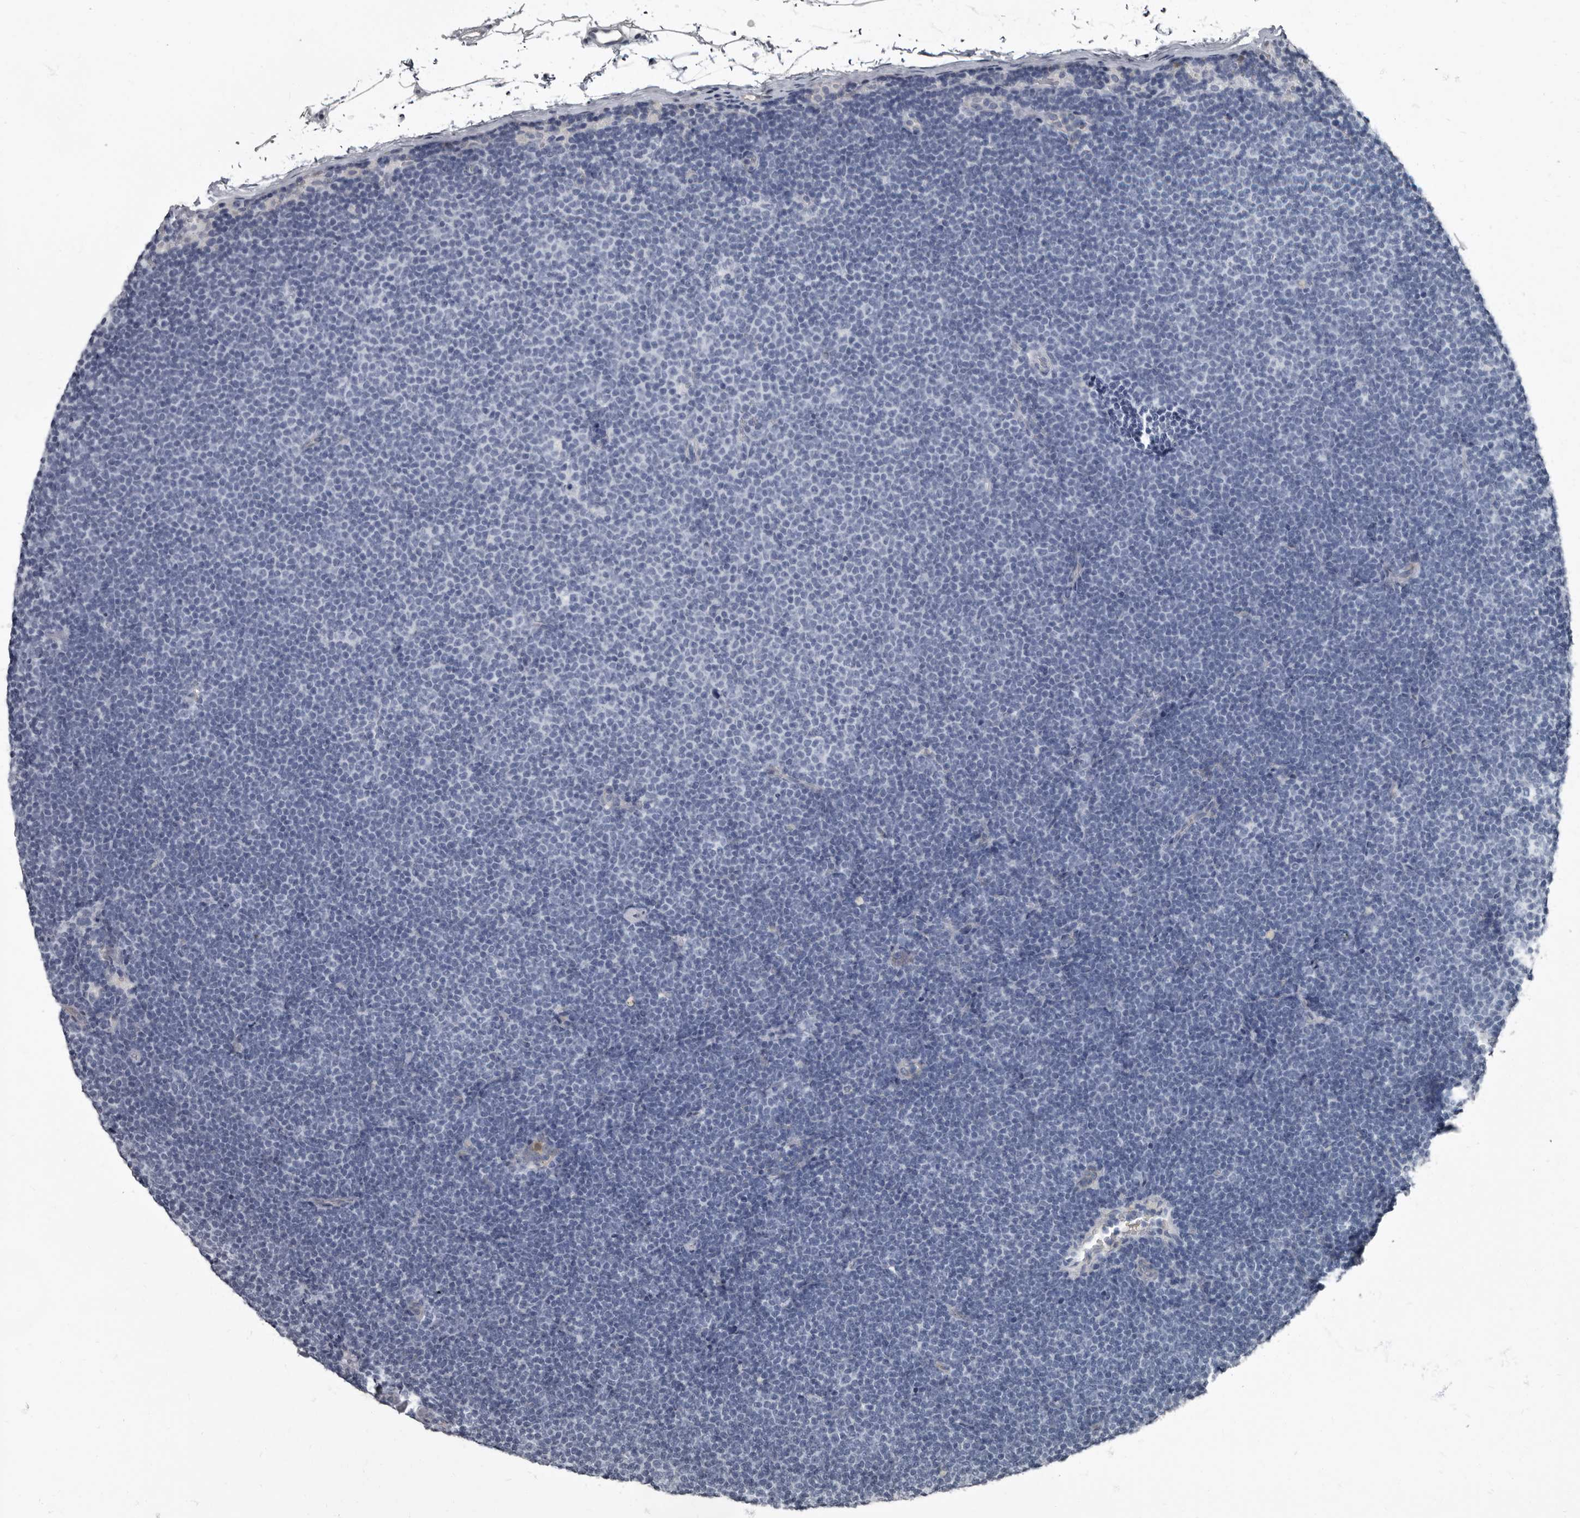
{"staining": {"intensity": "negative", "quantity": "none", "location": "none"}, "tissue": "lymphoma", "cell_type": "Tumor cells", "image_type": "cancer", "snomed": [{"axis": "morphology", "description": "Malignant lymphoma, non-Hodgkin's type, Low grade"}, {"axis": "topography", "description": "Lymph node"}], "caption": "DAB (3,3'-diaminobenzidine) immunohistochemical staining of human lymphoma displays no significant staining in tumor cells.", "gene": "TPD52L1", "patient": {"sex": "female", "age": 53}}